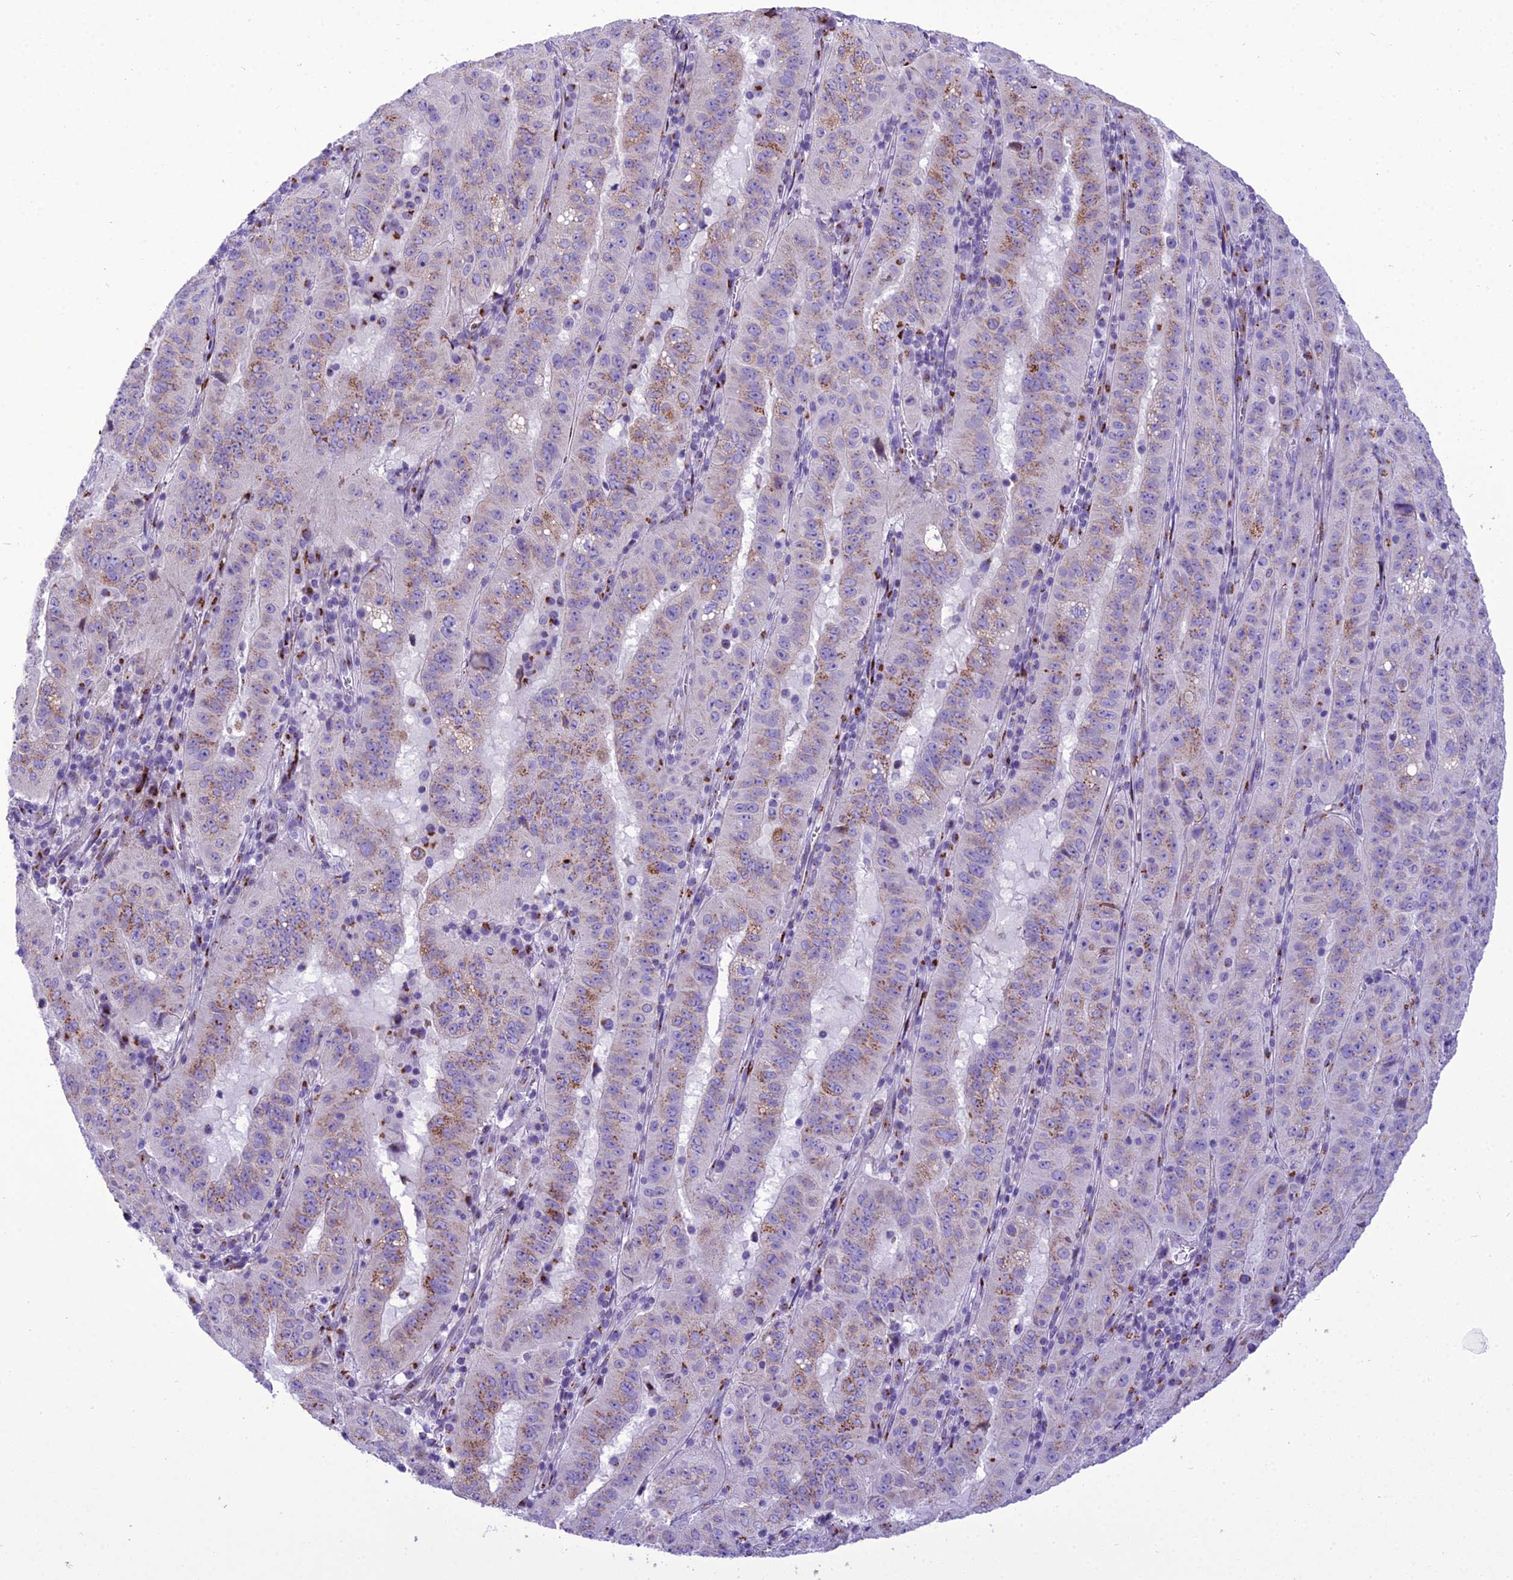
{"staining": {"intensity": "moderate", "quantity": "25%-75%", "location": "cytoplasmic/membranous"}, "tissue": "pancreatic cancer", "cell_type": "Tumor cells", "image_type": "cancer", "snomed": [{"axis": "morphology", "description": "Adenocarcinoma, NOS"}, {"axis": "topography", "description": "Pancreas"}], "caption": "Immunohistochemistry staining of pancreatic cancer, which displays medium levels of moderate cytoplasmic/membranous expression in about 25%-75% of tumor cells indicating moderate cytoplasmic/membranous protein staining. The staining was performed using DAB (brown) for protein detection and nuclei were counterstained in hematoxylin (blue).", "gene": "GOLM2", "patient": {"sex": "male", "age": 63}}